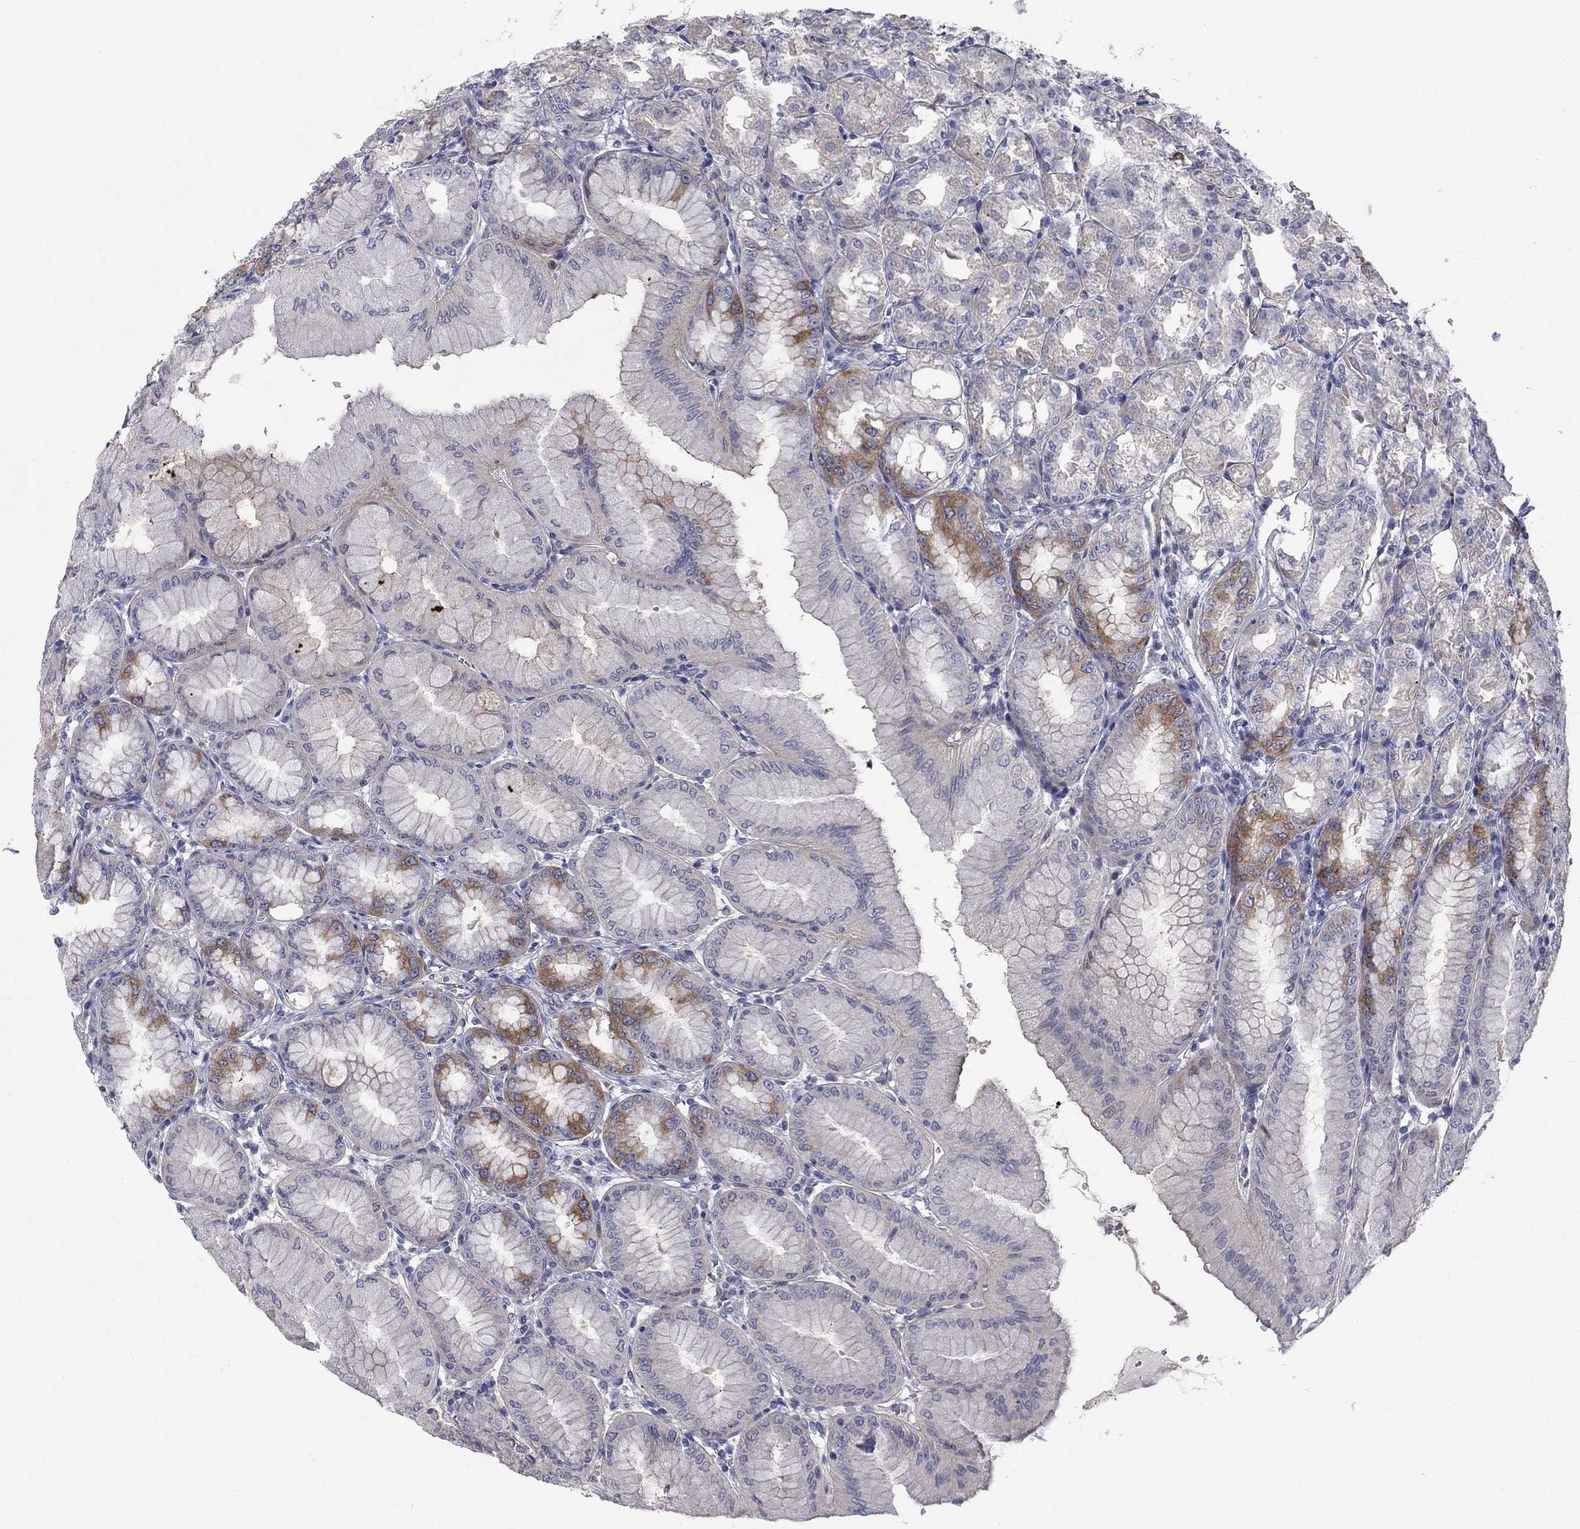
{"staining": {"intensity": "moderate", "quantity": "<25%", "location": "cytoplasmic/membranous"}, "tissue": "stomach", "cell_type": "Glandular cells", "image_type": "normal", "snomed": [{"axis": "morphology", "description": "Normal tissue, NOS"}, {"axis": "topography", "description": "Stomach, lower"}], "caption": "Protein staining displays moderate cytoplasmic/membranous expression in approximately <25% of glandular cells in unremarkable stomach. Using DAB (3,3'-diaminobenzidine) (brown) and hematoxylin (blue) stains, captured at high magnification using brightfield microscopy.", "gene": "KIF15", "patient": {"sex": "male", "age": 71}}